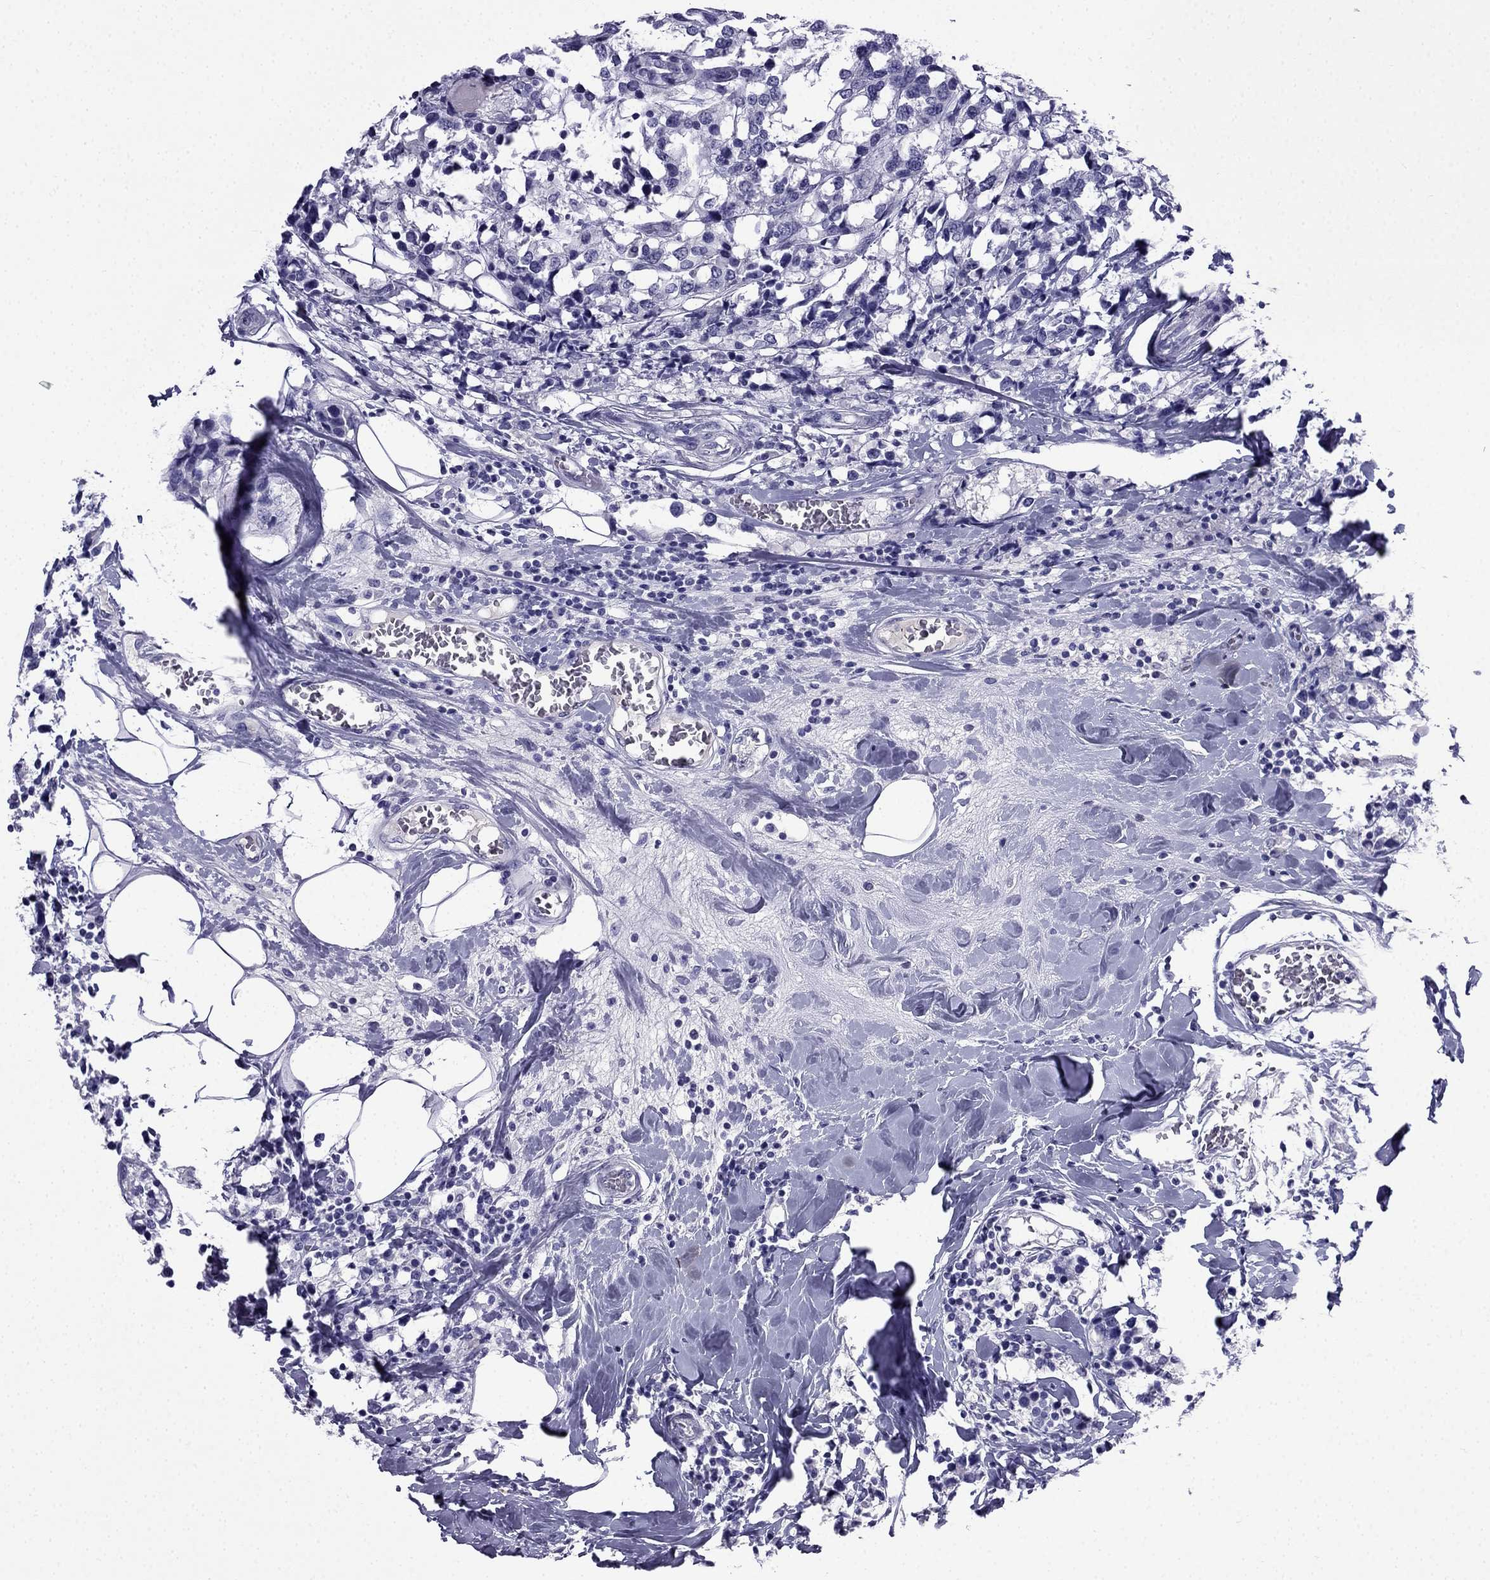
{"staining": {"intensity": "negative", "quantity": "none", "location": "none"}, "tissue": "breast cancer", "cell_type": "Tumor cells", "image_type": "cancer", "snomed": [{"axis": "morphology", "description": "Lobular carcinoma"}, {"axis": "topography", "description": "Breast"}], "caption": "This is an immunohistochemistry (IHC) photomicrograph of human lobular carcinoma (breast). There is no positivity in tumor cells.", "gene": "CDHR4", "patient": {"sex": "female", "age": 59}}